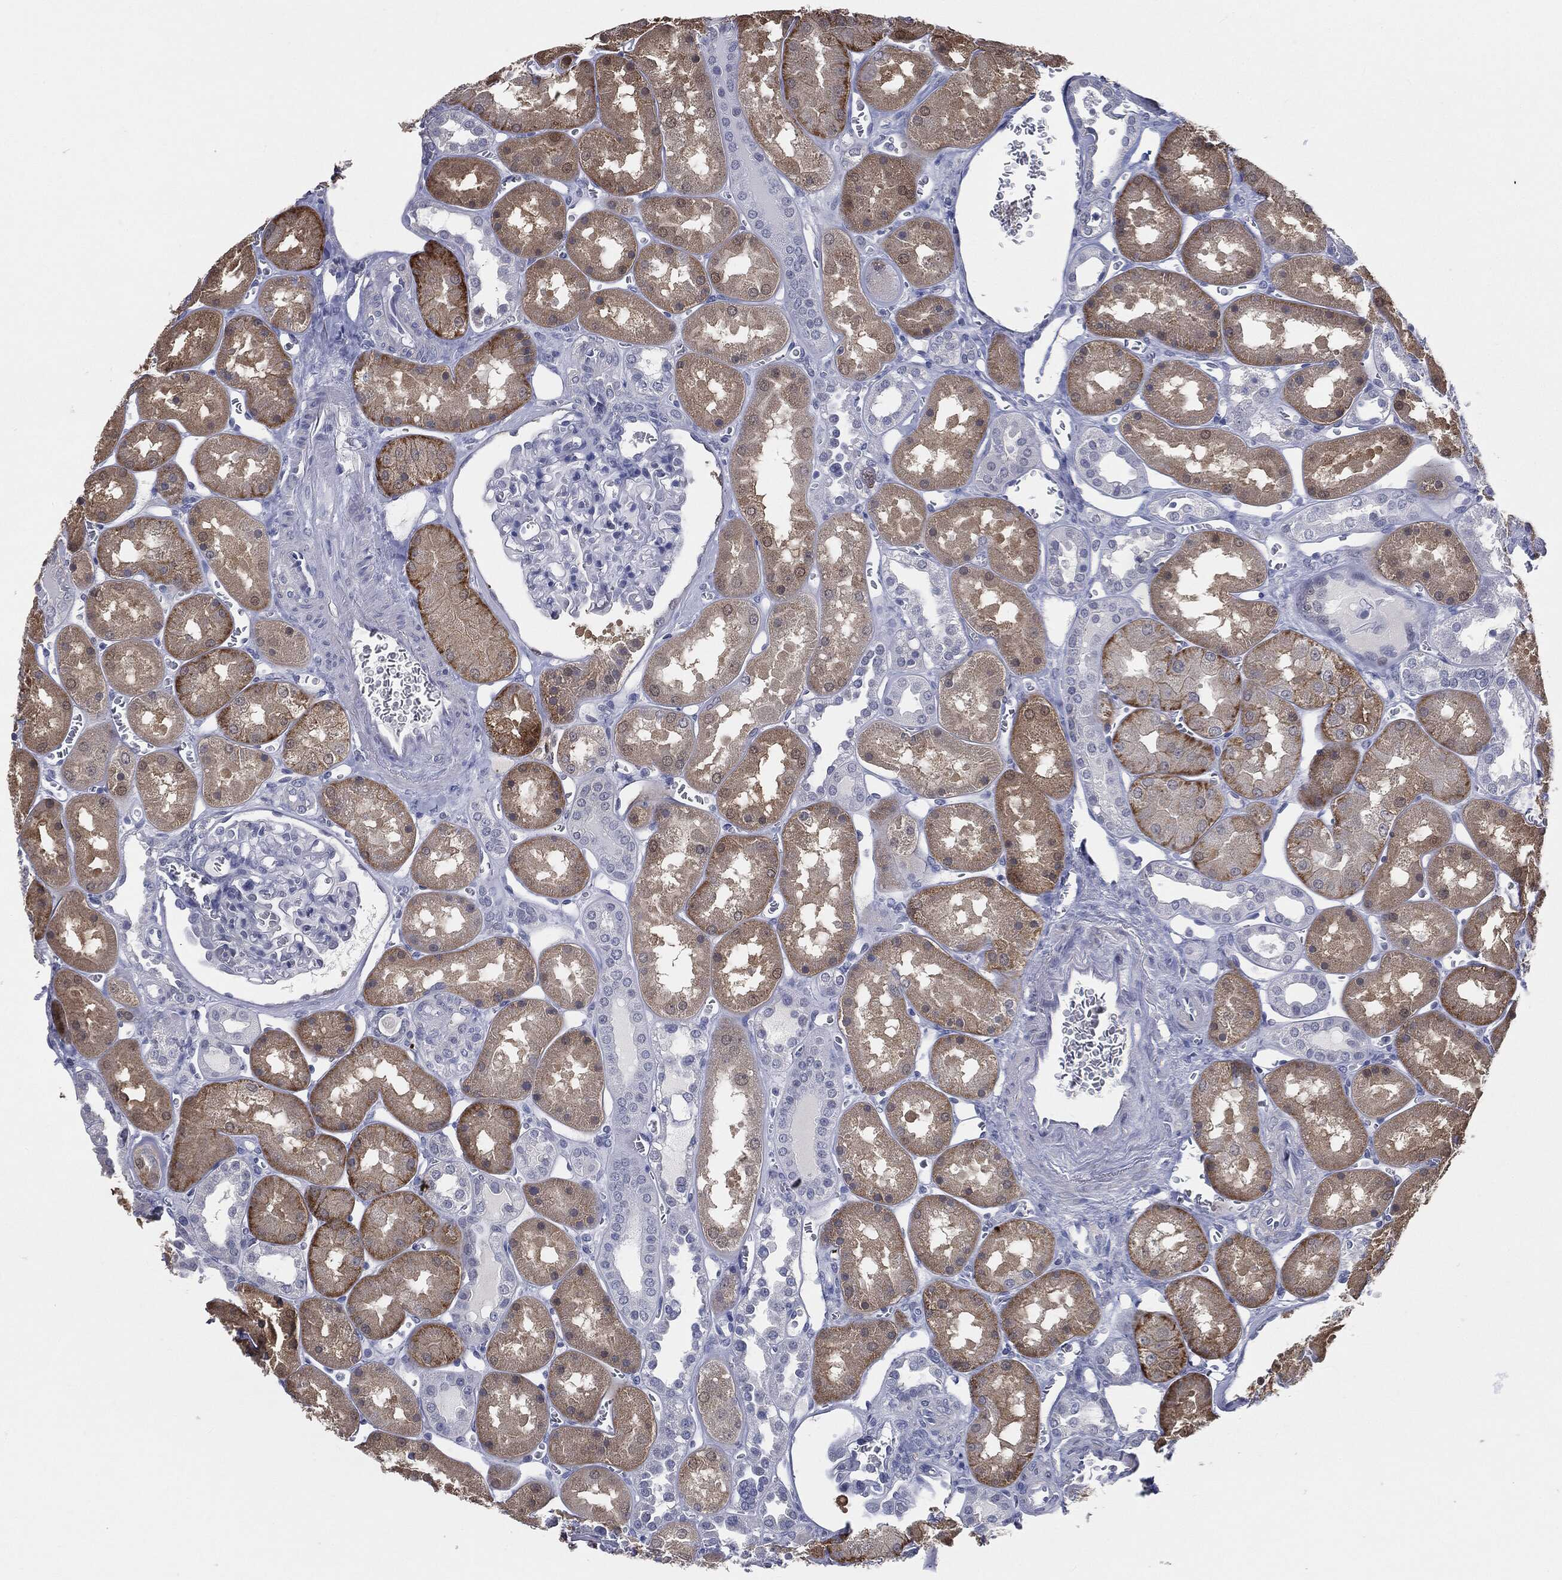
{"staining": {"intensity": "negative", "quantity": "none", "location": "none"}, "tissue": "kidney", "cell_type": "Cells in glomeruli", "image_type": "normal", "snomed": [{"axis": "morphology", "description": "Normal tissue, NOS"}, {"axis": "topography", "description": "Kidney"}], "caption": "The histopathology image demonstrates no significant expression in cells in glomeruli of kidney. (DAB immunohistochemistry (IHC) with hematoxylin counter stain).", "gene": "SLC2A2", "patient": {"sex": "male", "age": 73}}